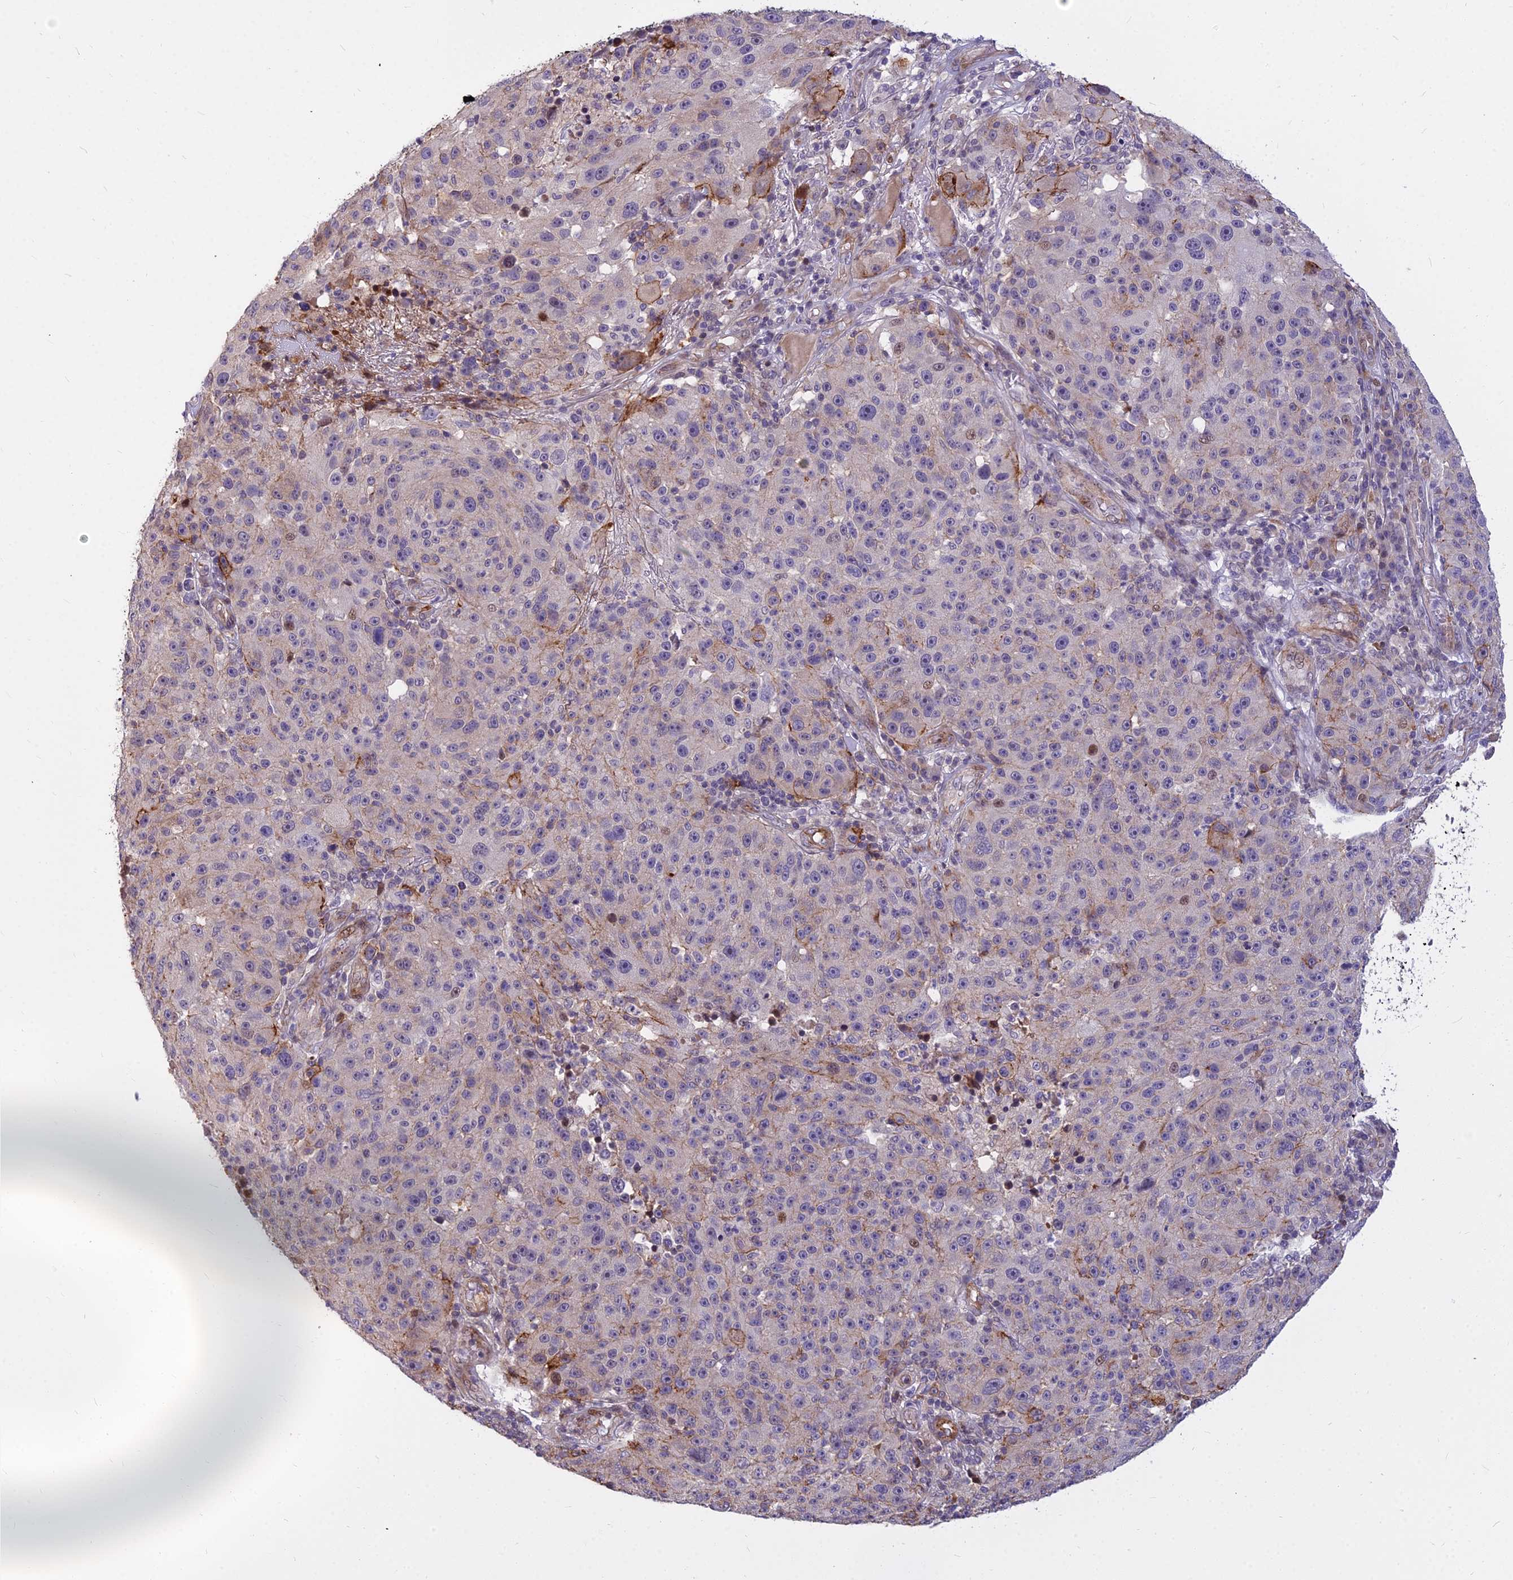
{"staining": {"intensity": "negative", "quantity": "none", "location": "none"}, "tissue": "melanoma", "cell_type": "Tumor cells", "image_type": "cancer", "snomed": [{"axis": "morphology", "description": "Malignant melanoma, NOS"}, {"axis": "topography", "description": "Skin"}], "caption": "IHC photomicrograph of human malignant melanoma stained for a protein (brown), which reveals no staining in tumor cells. (Stains: DAB IHC with hematoxylin counter stain, Microscopy: brightfield microscopy at high magnification).", "gene": "GLYATL3", "patient": {"sex": "male", "age": 53}}